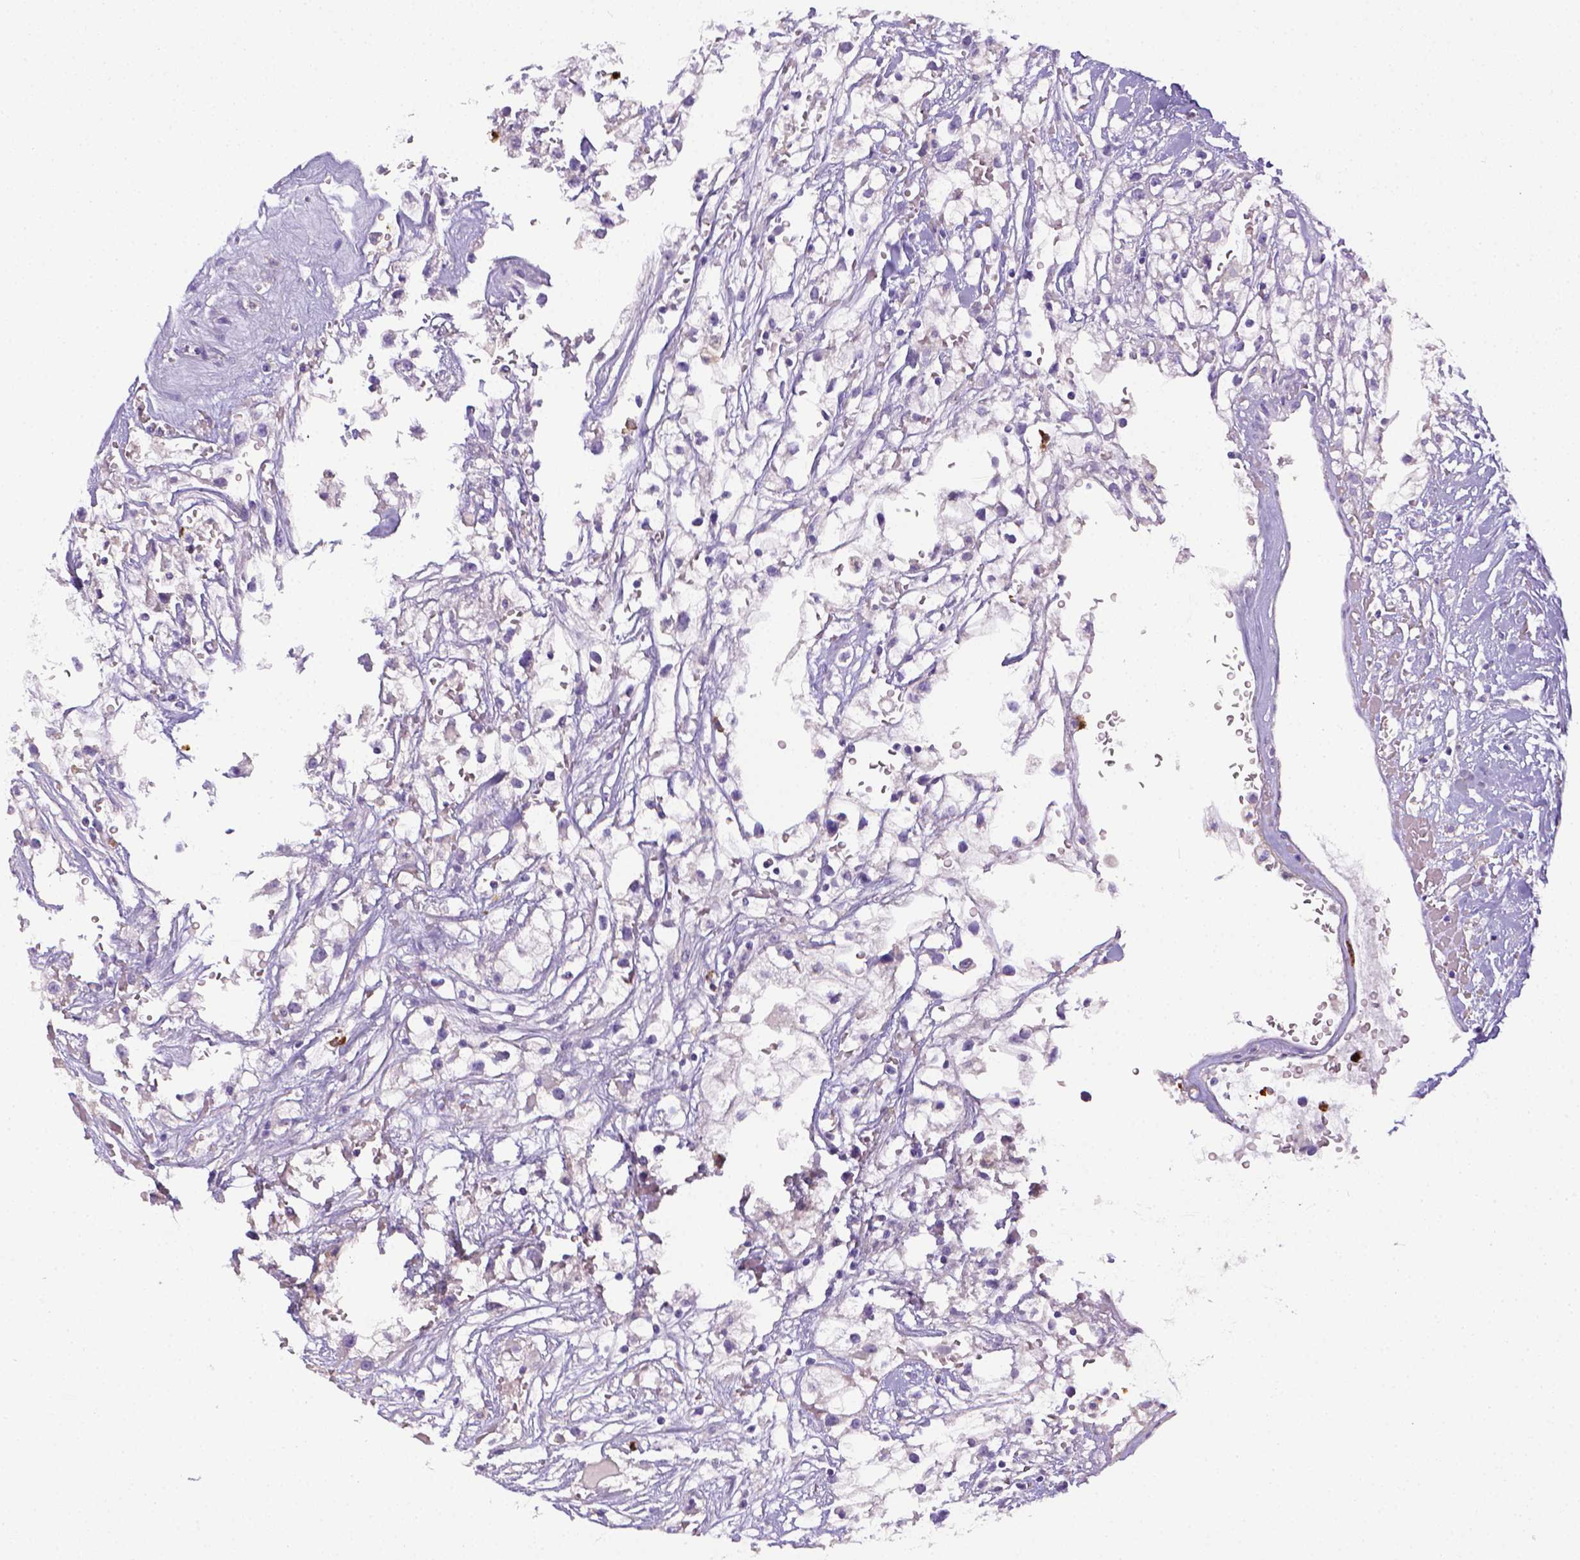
{"staining": {"intensity": "negative", "quantity": "none", "location": "none"}, "tissue": "renal cancer", "cell_type": "Tumor cells", "image_type": "cancer", "snomed": [{"axis": "morphology", "description": "Adenocarcinoma, NOS"}, {"axis": "topography", "description": "Kidney"}], "caption": "Tumor cells show no significant protein staining in renal adenocarcinoma. The staining is performed using DAB brown chromogen with nuclei counter-stained in using hematoxylin.", "gene": "ITGAM", "patient": {"sex": "male", "age": 59}}